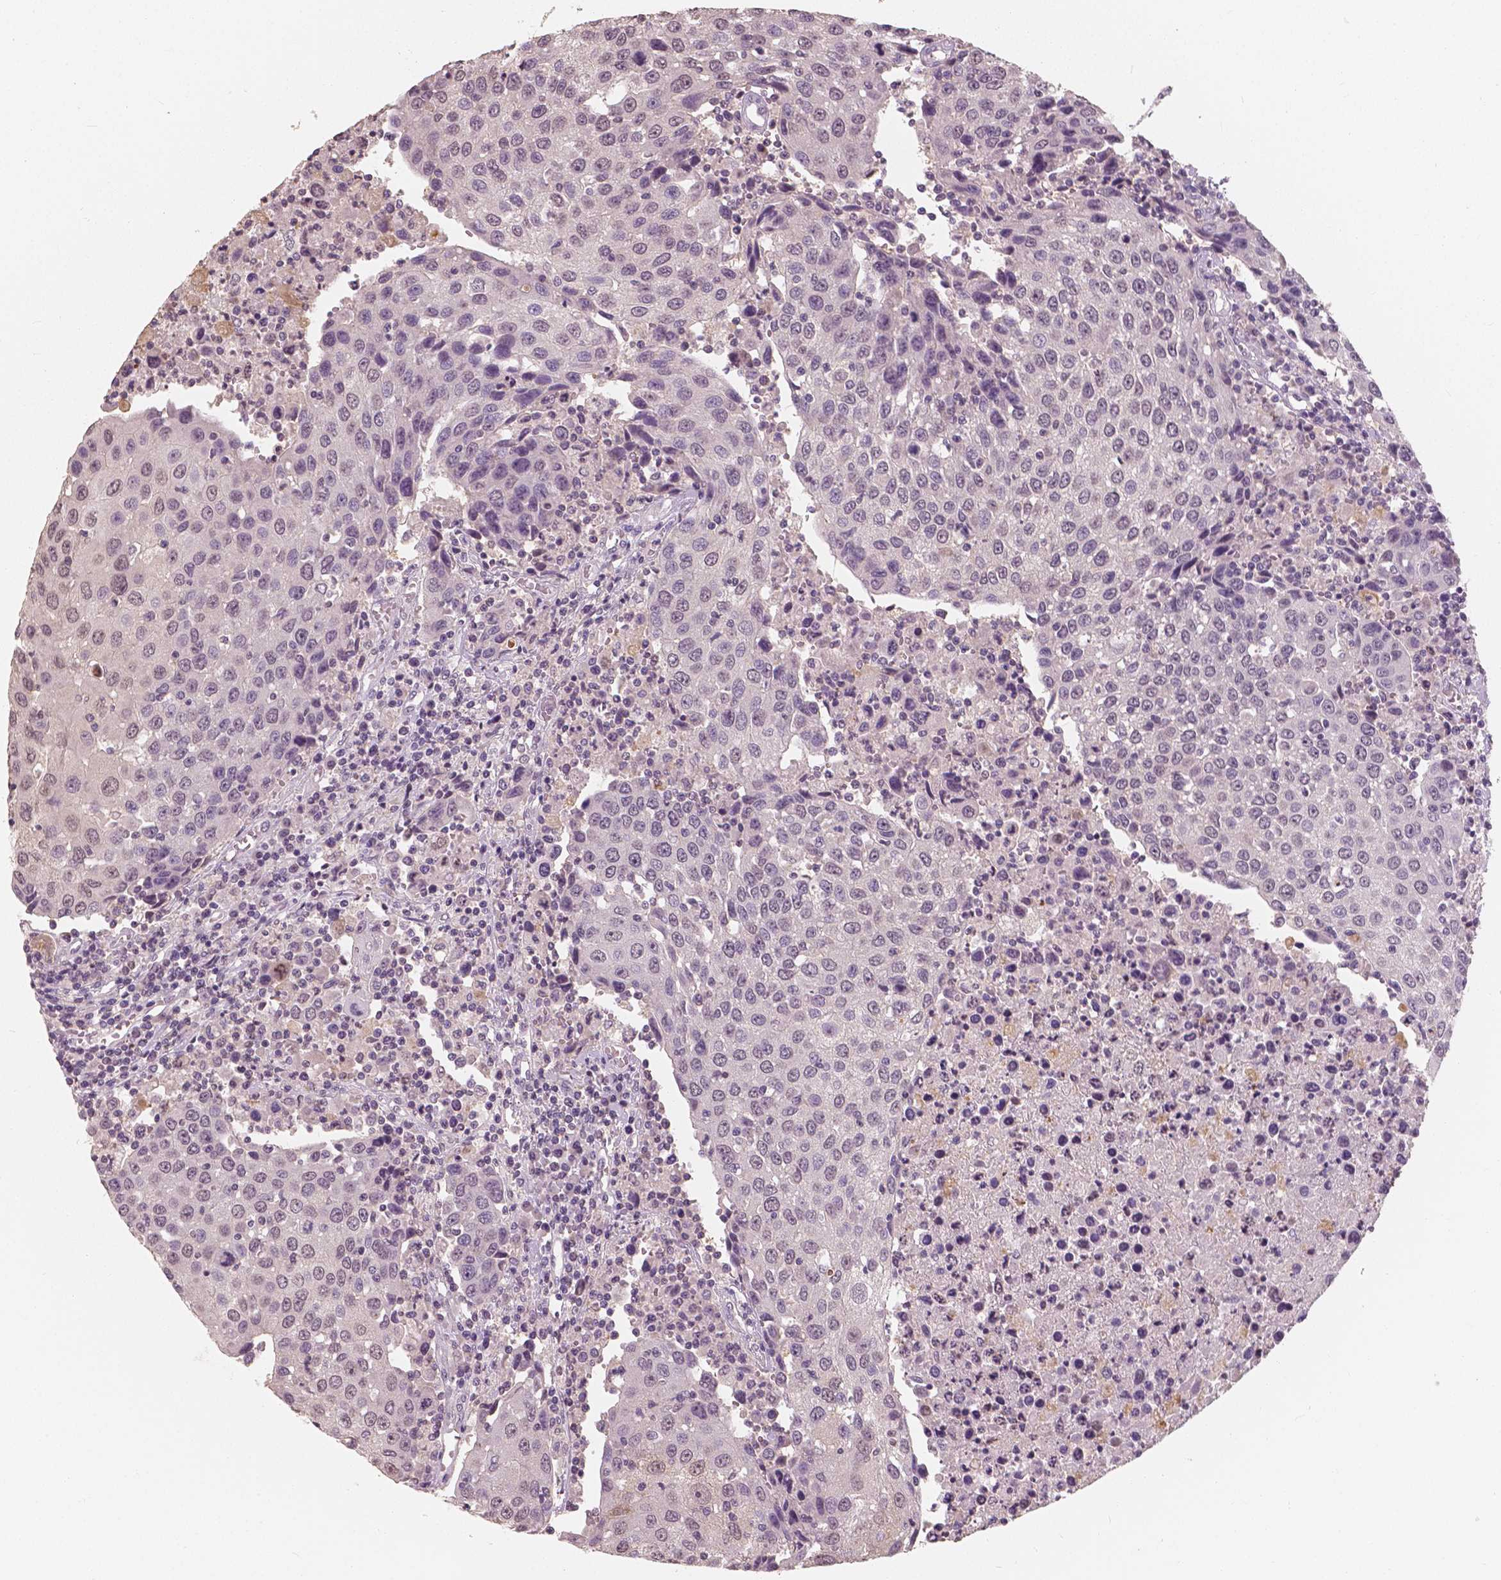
{"staining": {"intensity": "weak", "quantity": "<25%", "location": "nuclear"}, "tissue": "urothelial cancer", "cell_type": "Tumor cells", "image_type": "cancer", "snomed": [{"axis": "morphology", "description": "Urothelial carcinoma, High grade"}, {"axis": "topography", "description": "Urinary bladder"}], "caption": "A photomicrograph of human urothelial carcinoma (high-grade) is negative for staining in tumor cells.", "gene": "SAT2", "patient": {"sex": "female", "age": 85}}